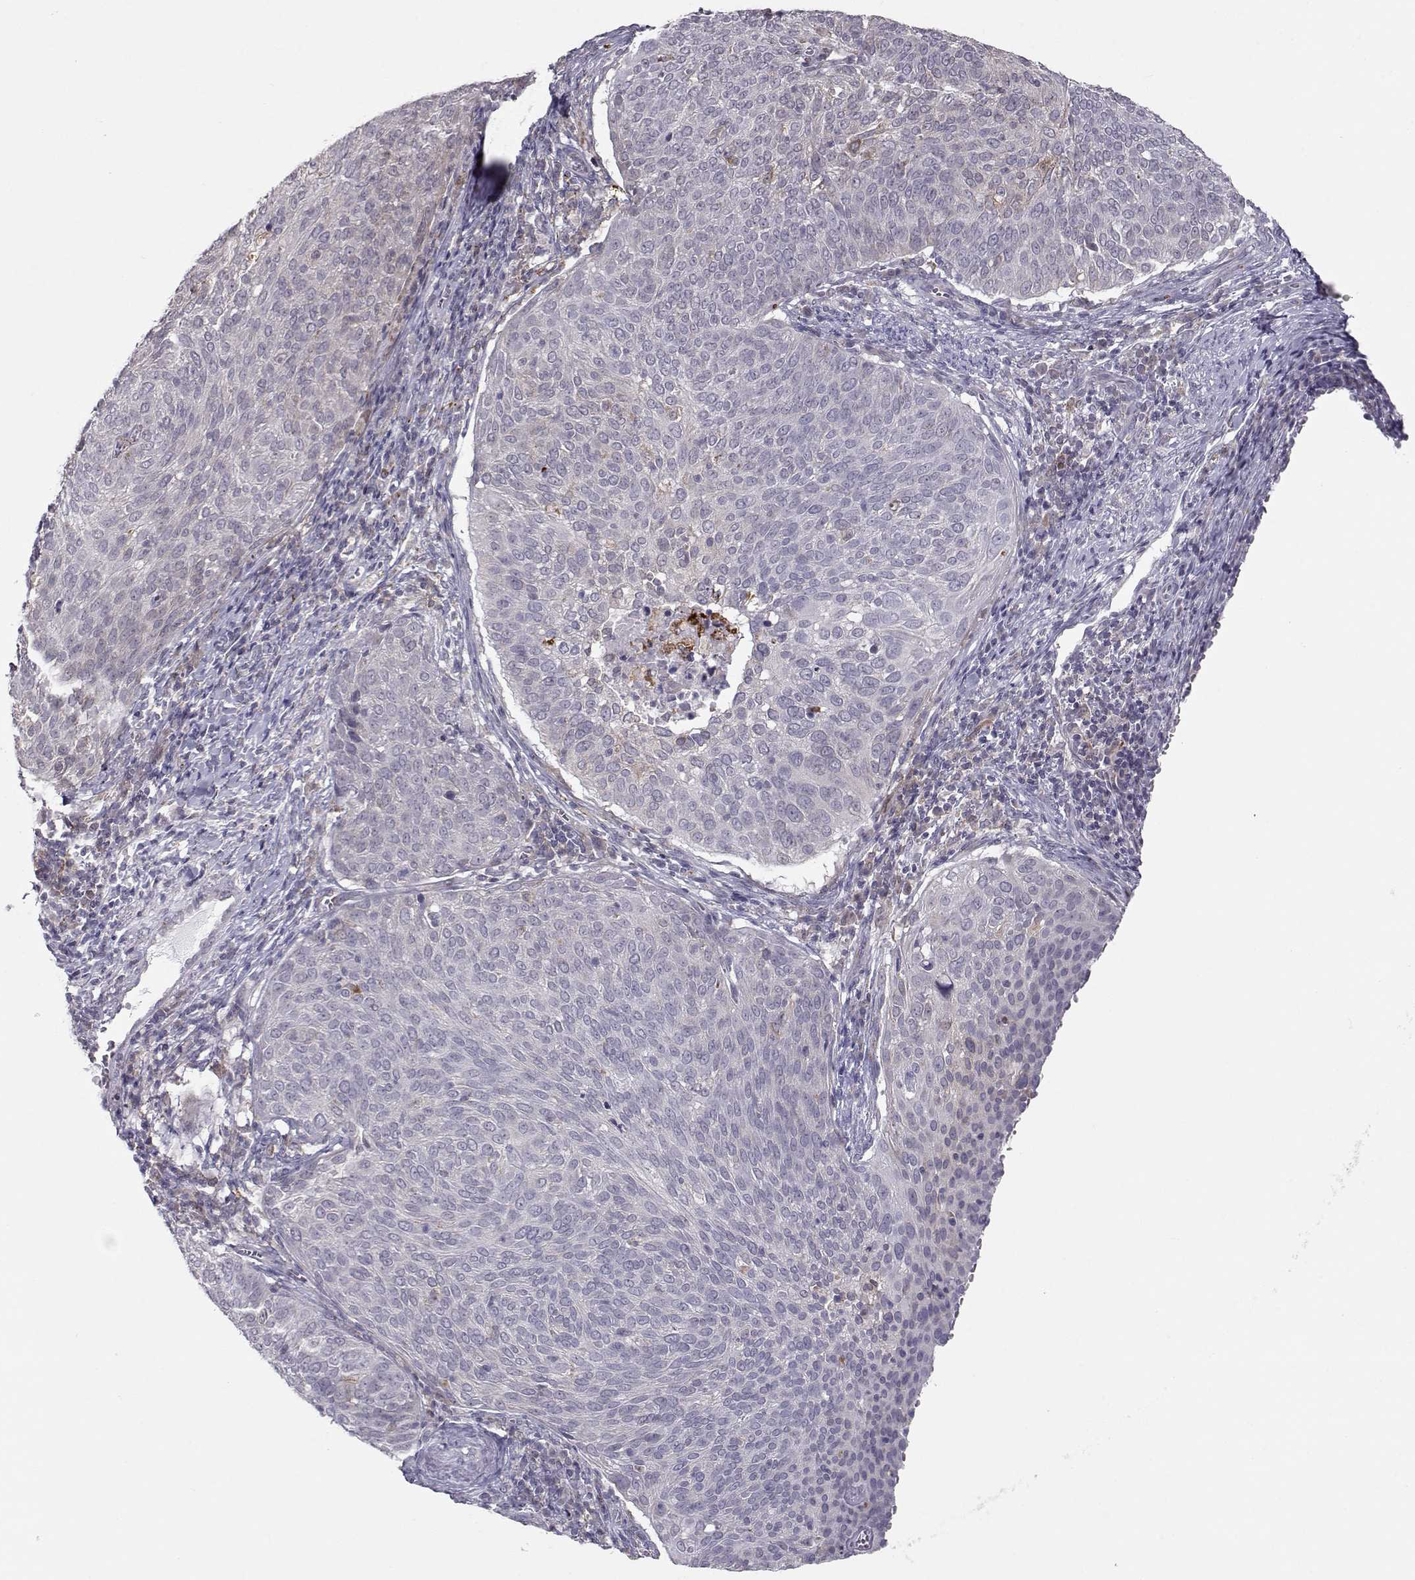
{"staining": {"intensity": "negative", "quantity": "none", "location": "none"}, "tissue": "cervical cancer", "cell_type": "Tumor cells", "image_type": "cancer", "snomed": [{"axis": "morphology", "description": "Squamous cell carcinoma, NOS"}, {"axis": "topography", "description": "Cervix"}], "caption": "Tumor cells are negative for protein expression in human cervical cancer.", "gene": "NPVF", "patient": {"sex": "female", "age": 39}}